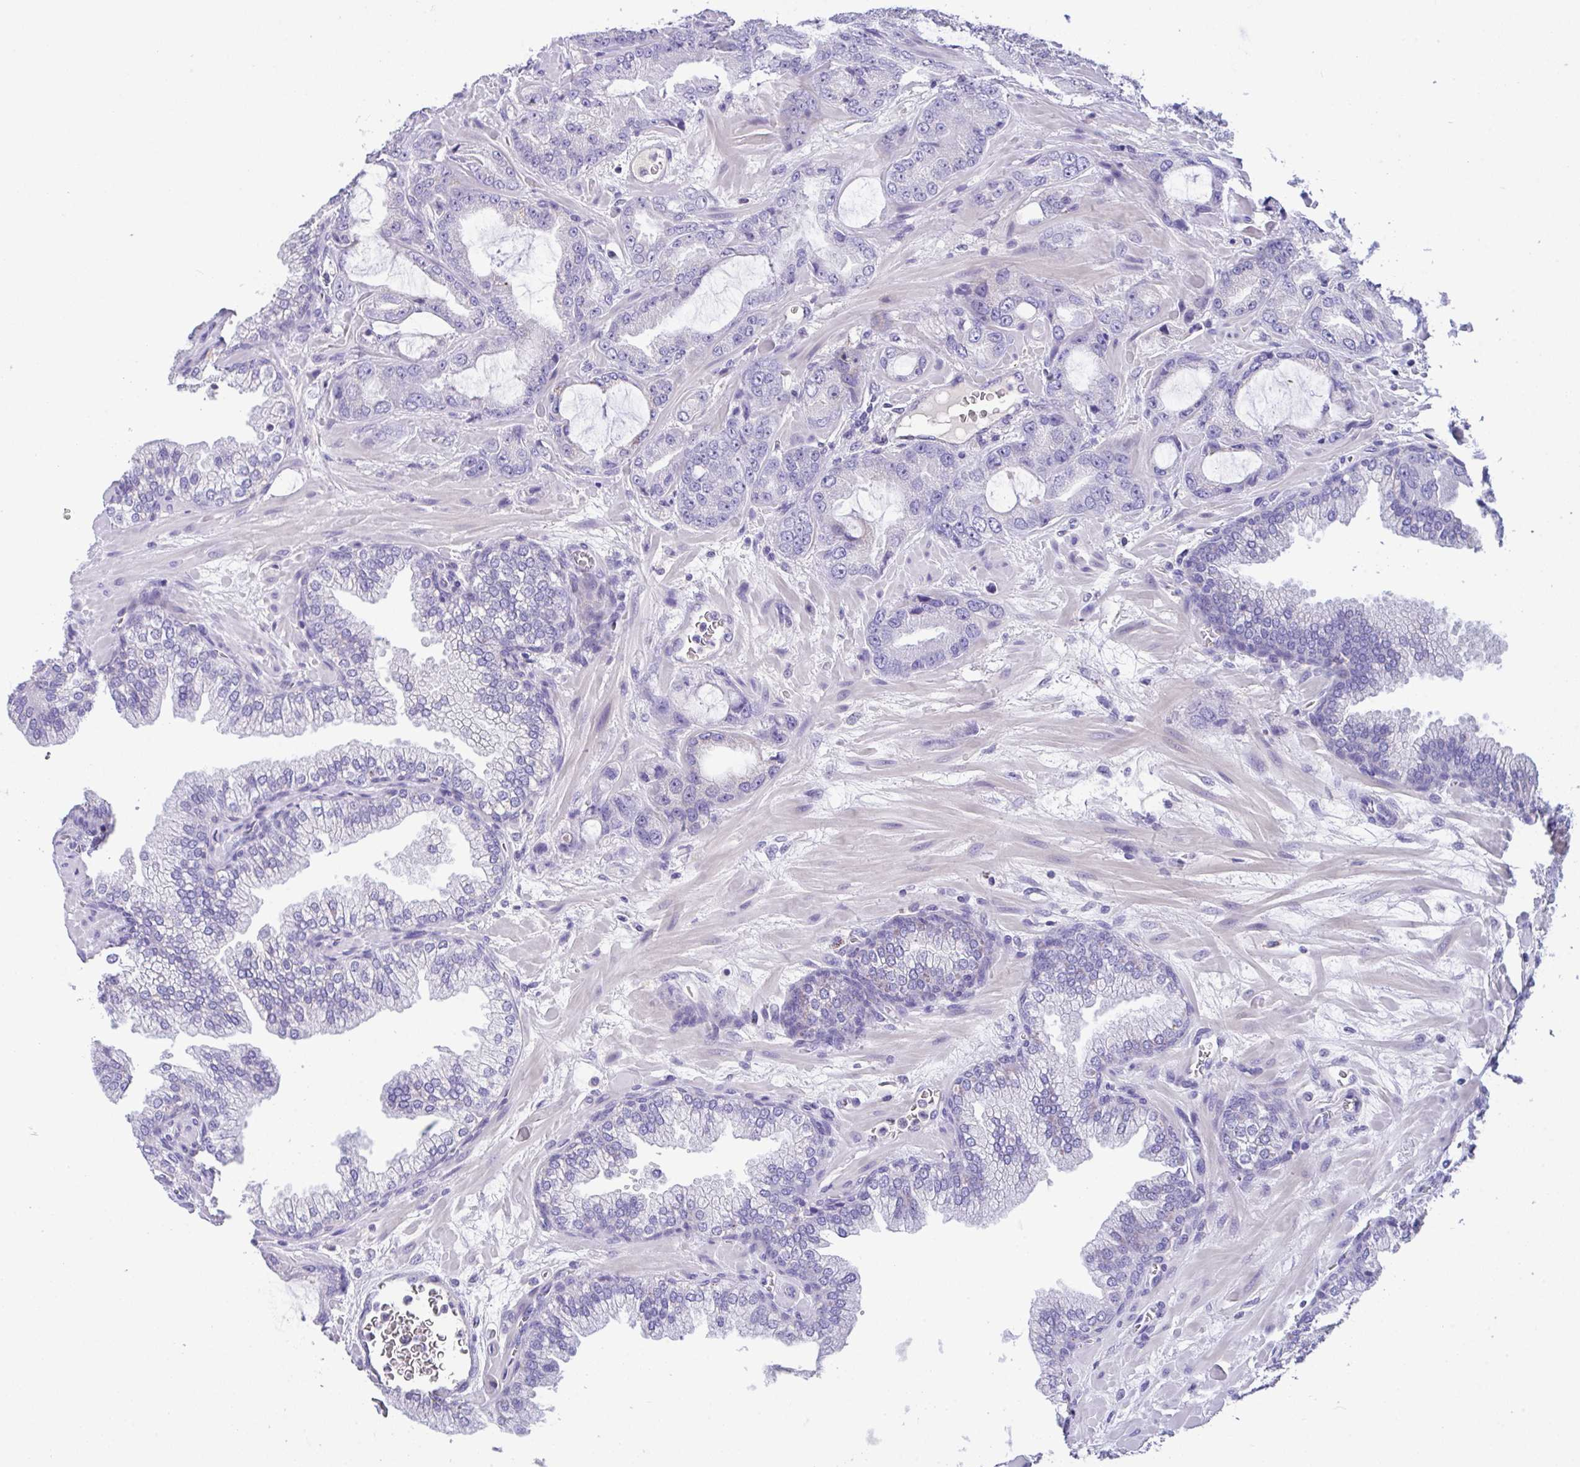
{"staining": {"intensity": "negative", "quantity": "none", "location": "none"}, "tissue": "prostate cancer", "cell_type": "Tumor cells", "image_type": "cancer", "snomed": [{"axis": "morphology", "description": "Adenocarcinoma, High grade"}, {"axis": "topography", "description": "Prostate"}], "caption": "Photomicrograph shows no protein staining in tumor cells of prostate high-grade adenocarcinoma tissue.", "gene": "CA10", "patient": {"sex": "male", "age": 68}}